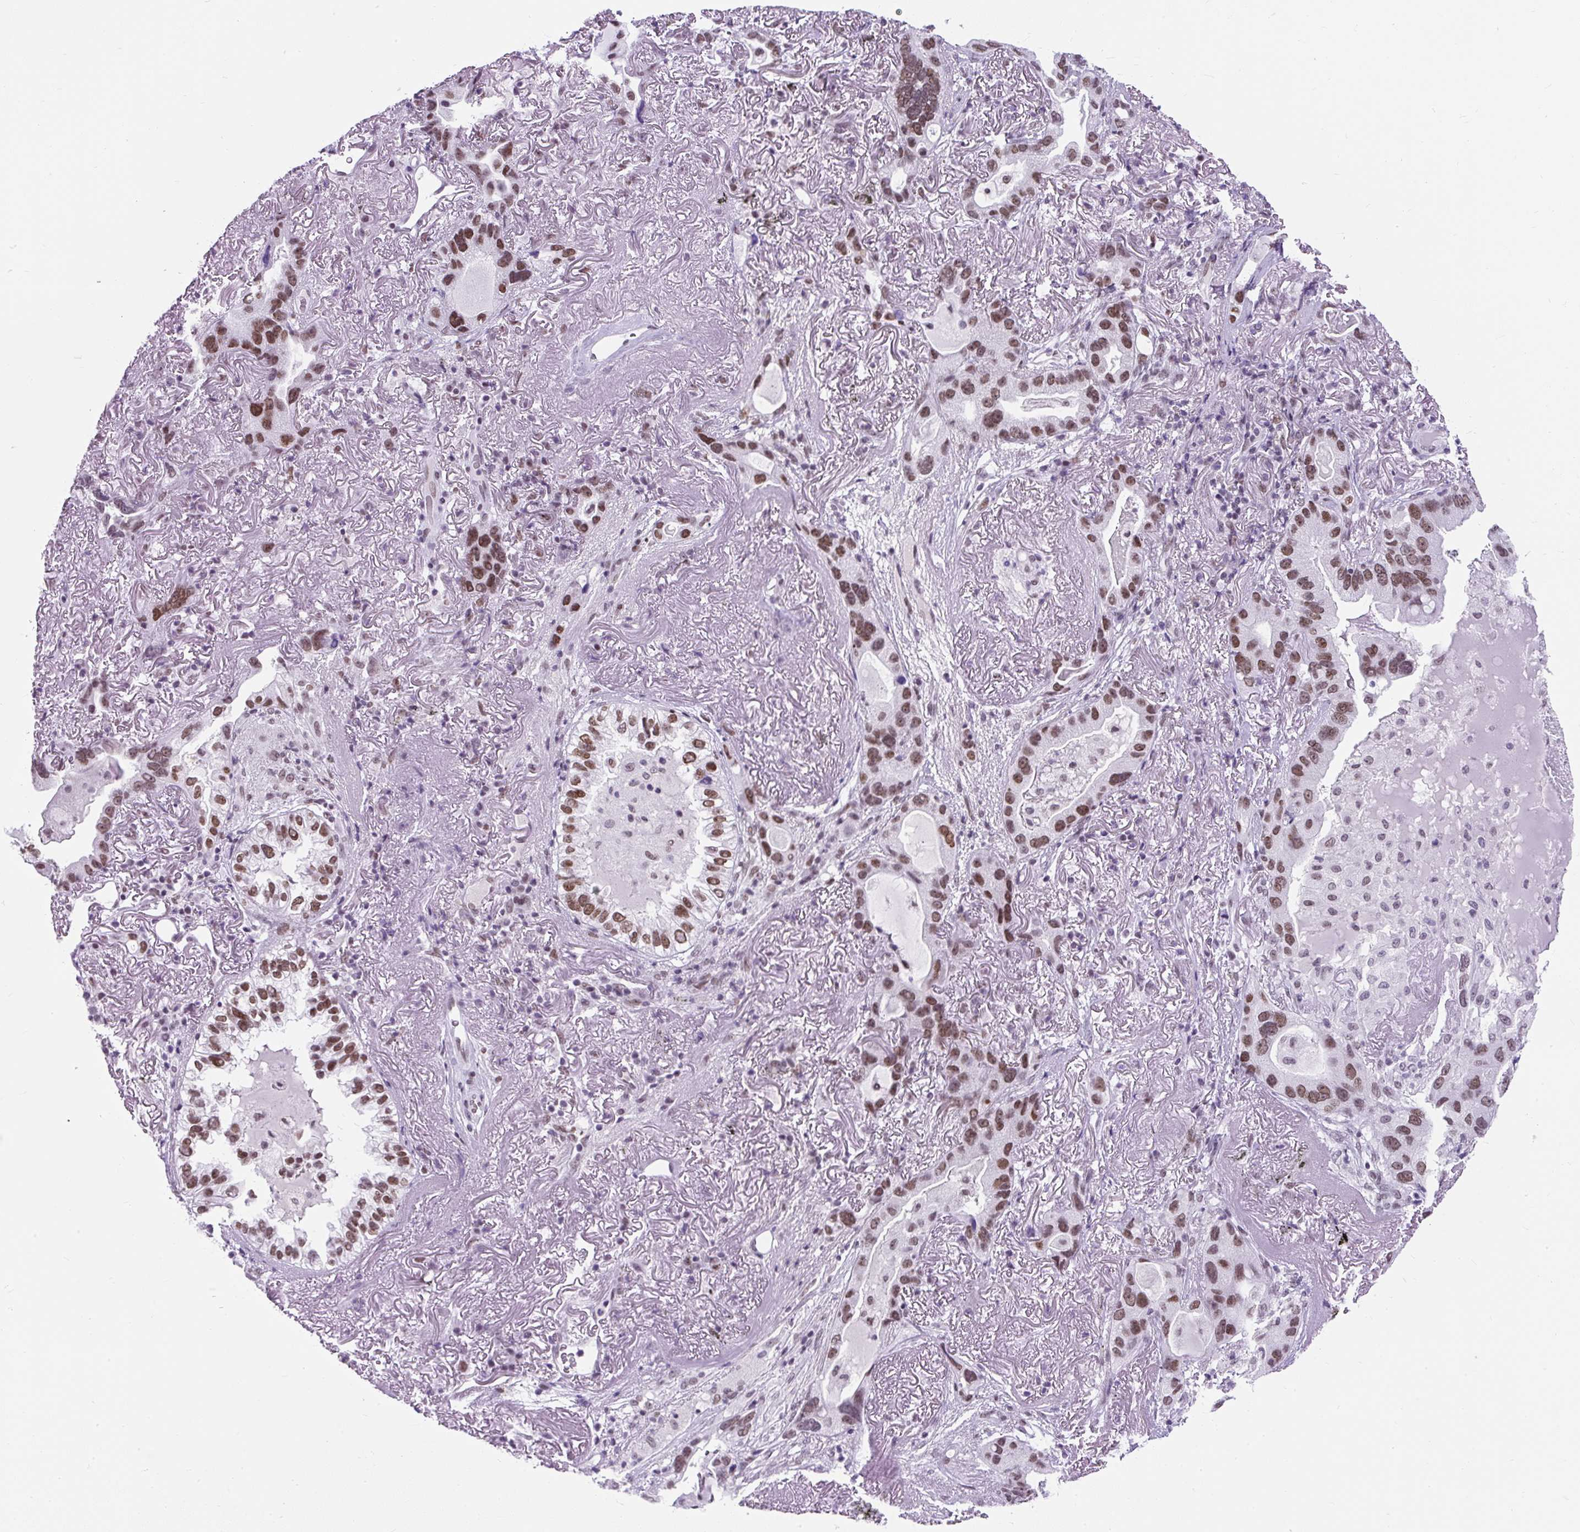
{"staining": {"intensity": "moderate", "quantity": ">75%", "location": "nuclear"}, "tissue": "lung cancer", "cell_type": "Tumor cells", "image_type": "cancer", "snomed": [{"axis": "morphology", "description": "Adenocarcinoma, NOS"}, {"axis": "topography", "description": "Lung"}], "caption": "Lung cancer (adenocarcinoma) stained with immunohistochemistry demonstrates moderate nuclear staining in about >75% of tumor cells. Ihc stains the protein of interest in brown and the nuclei are stained blue.", "gene": "PLCXD2", "patient": {"sex": "female", "age": 69}}